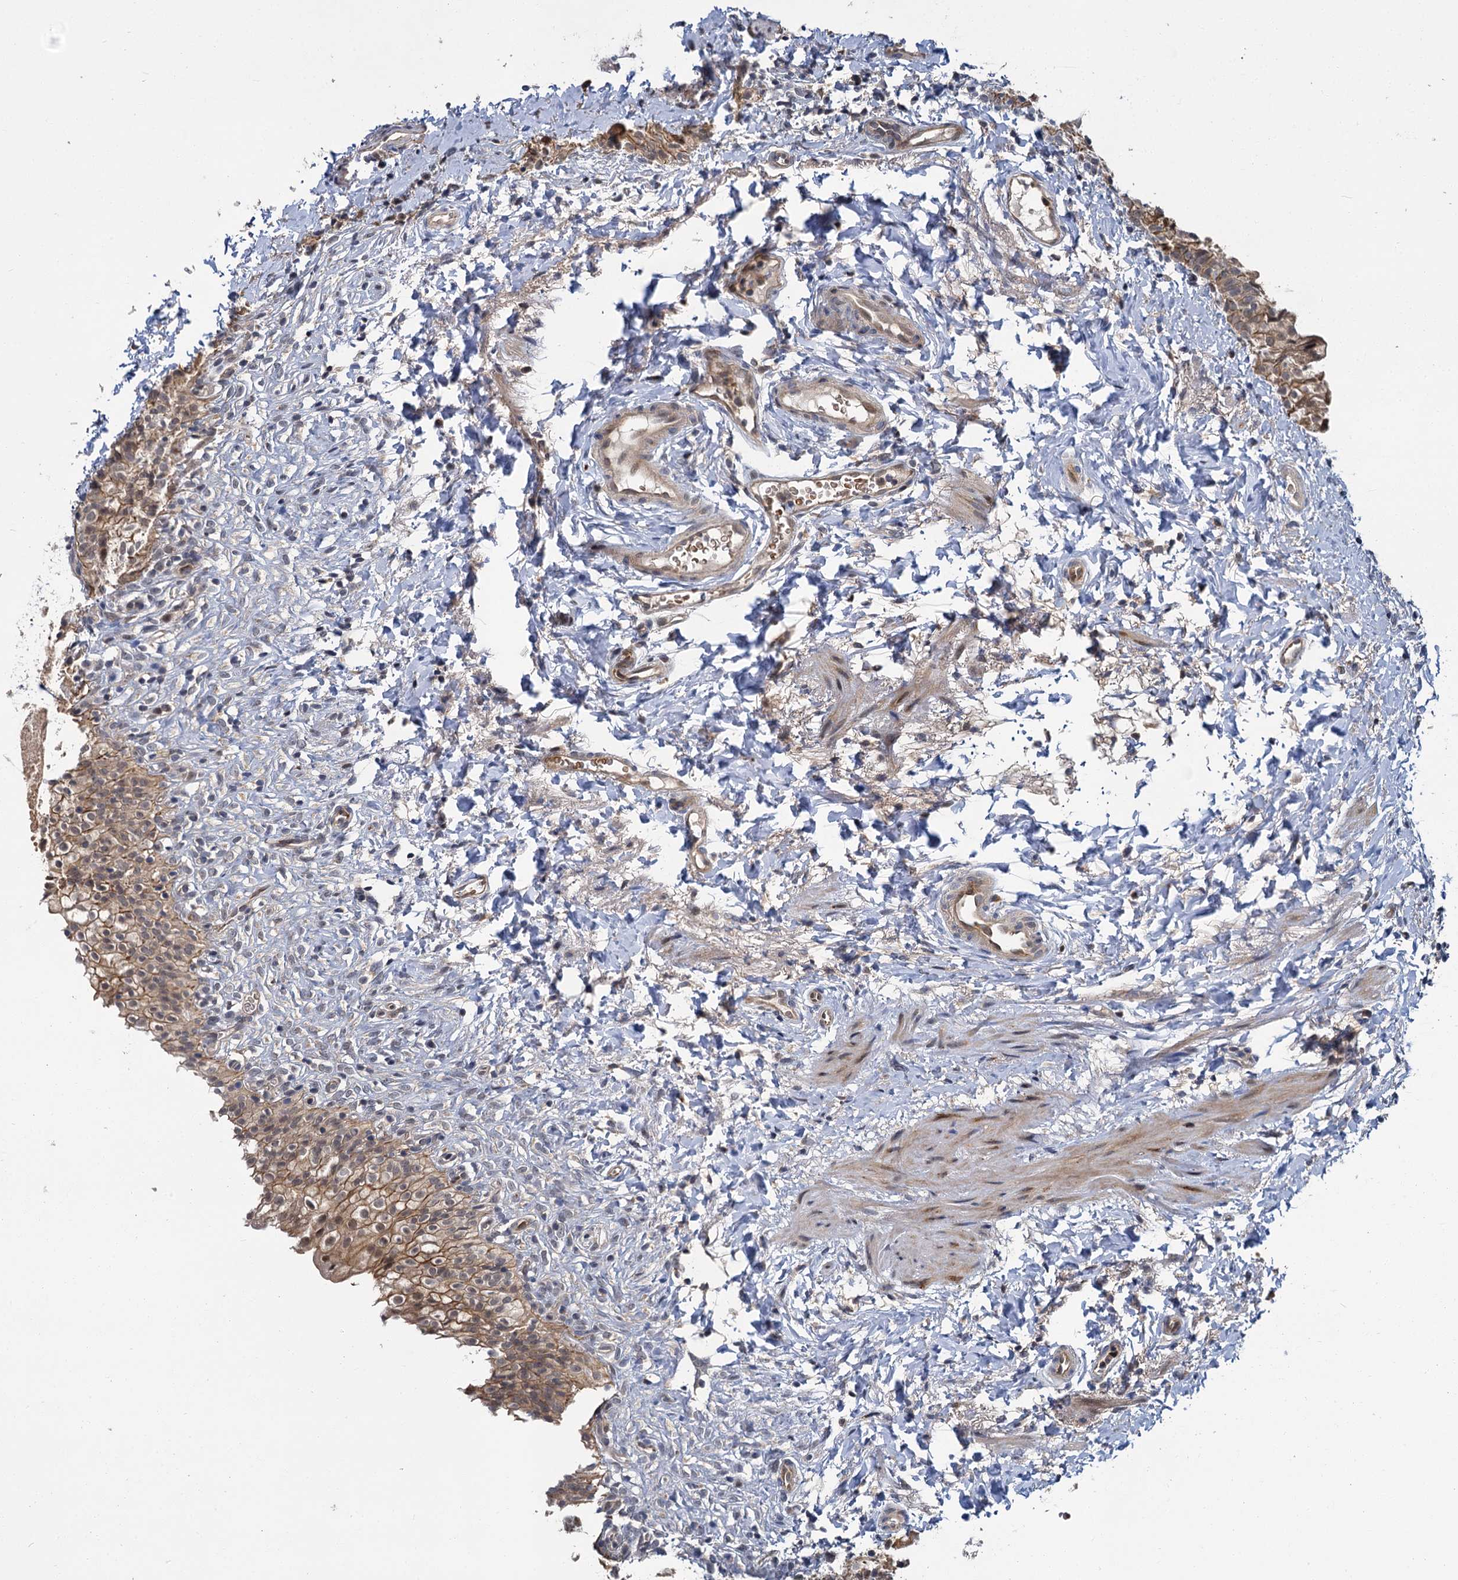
{"staining": {"intensity": "moderate", "quantity": ">75%", "location": "cytoplasmic/membranous"}, "tissue": "urinary bladder", "cell_type": "Urothelial cells", "image_type": "normal", "snomed": [{"axis": "morphology", "description": "Normal tissue, NOS"}, {"axis": "topography", "description": "Urinary bladder"}], "caption": "Immunohistochemistry (DAB) staining of benign human urinary bladder shows moderate cytoplasmic/membranous protein positivity in approximately >75% of urothelial cells. Nuclei are stained in blue.", "gene": "APBA2", "patient": {"sex": "male", "age": 55}}